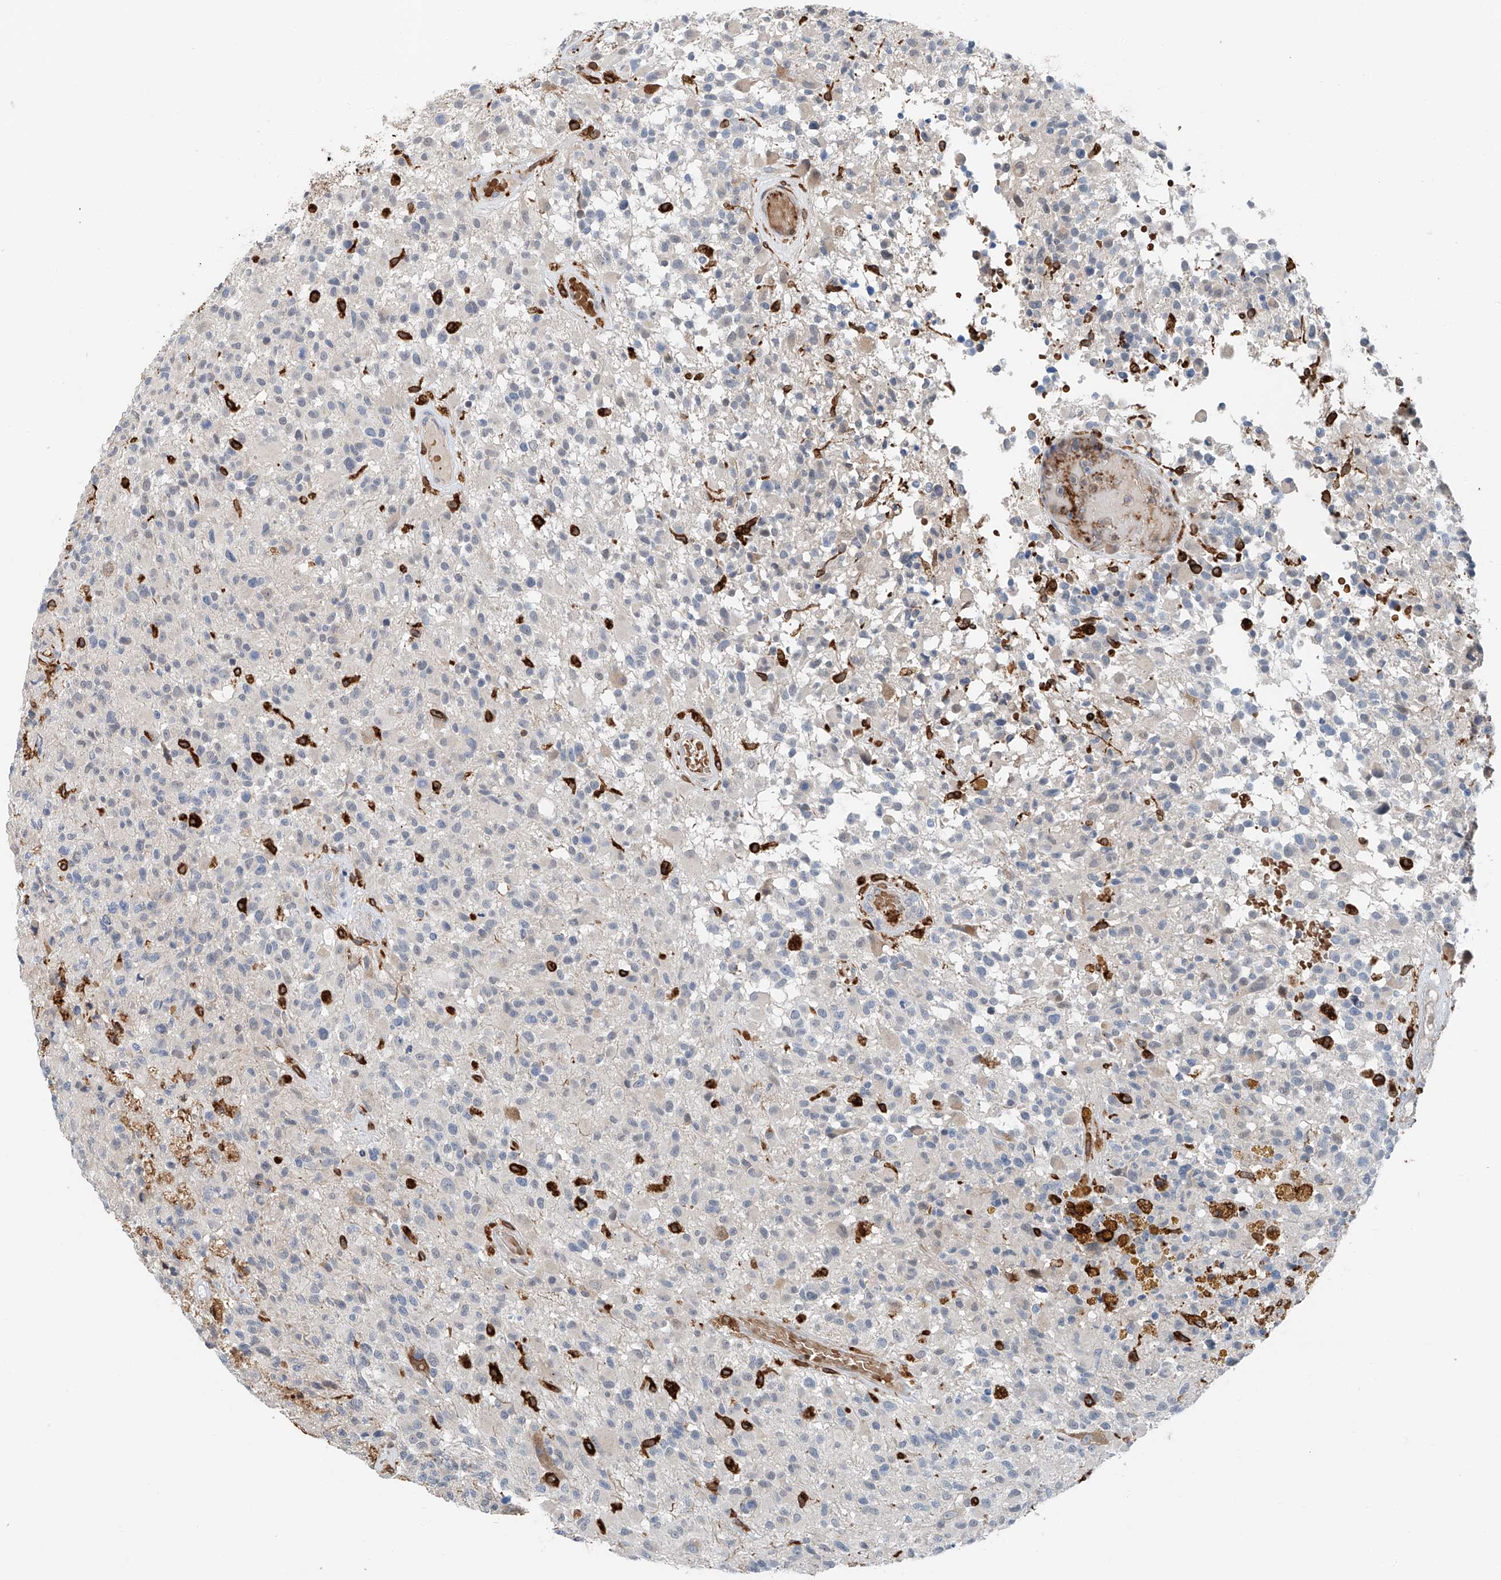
{"staining": {"intensity": "negative", "quantity": "none", "location": "none"}, "tissue": "glioma", "cell_type": "Tumor cells", "image_type": "cancer", "snomed": [{"axis": "morphology", "description": "Glioma, malignant, High grade"}, {"axis": "morphology", "description": "Glioblastoma, NOS"}, {"axis": "topography", "description": "Brain"}], "caption": "This is an IHC micrograph of human glioma. There is no positivity in tumor cells.", "gene": "TBXAS1", "patient": {"sex": "male", "age": 60}}